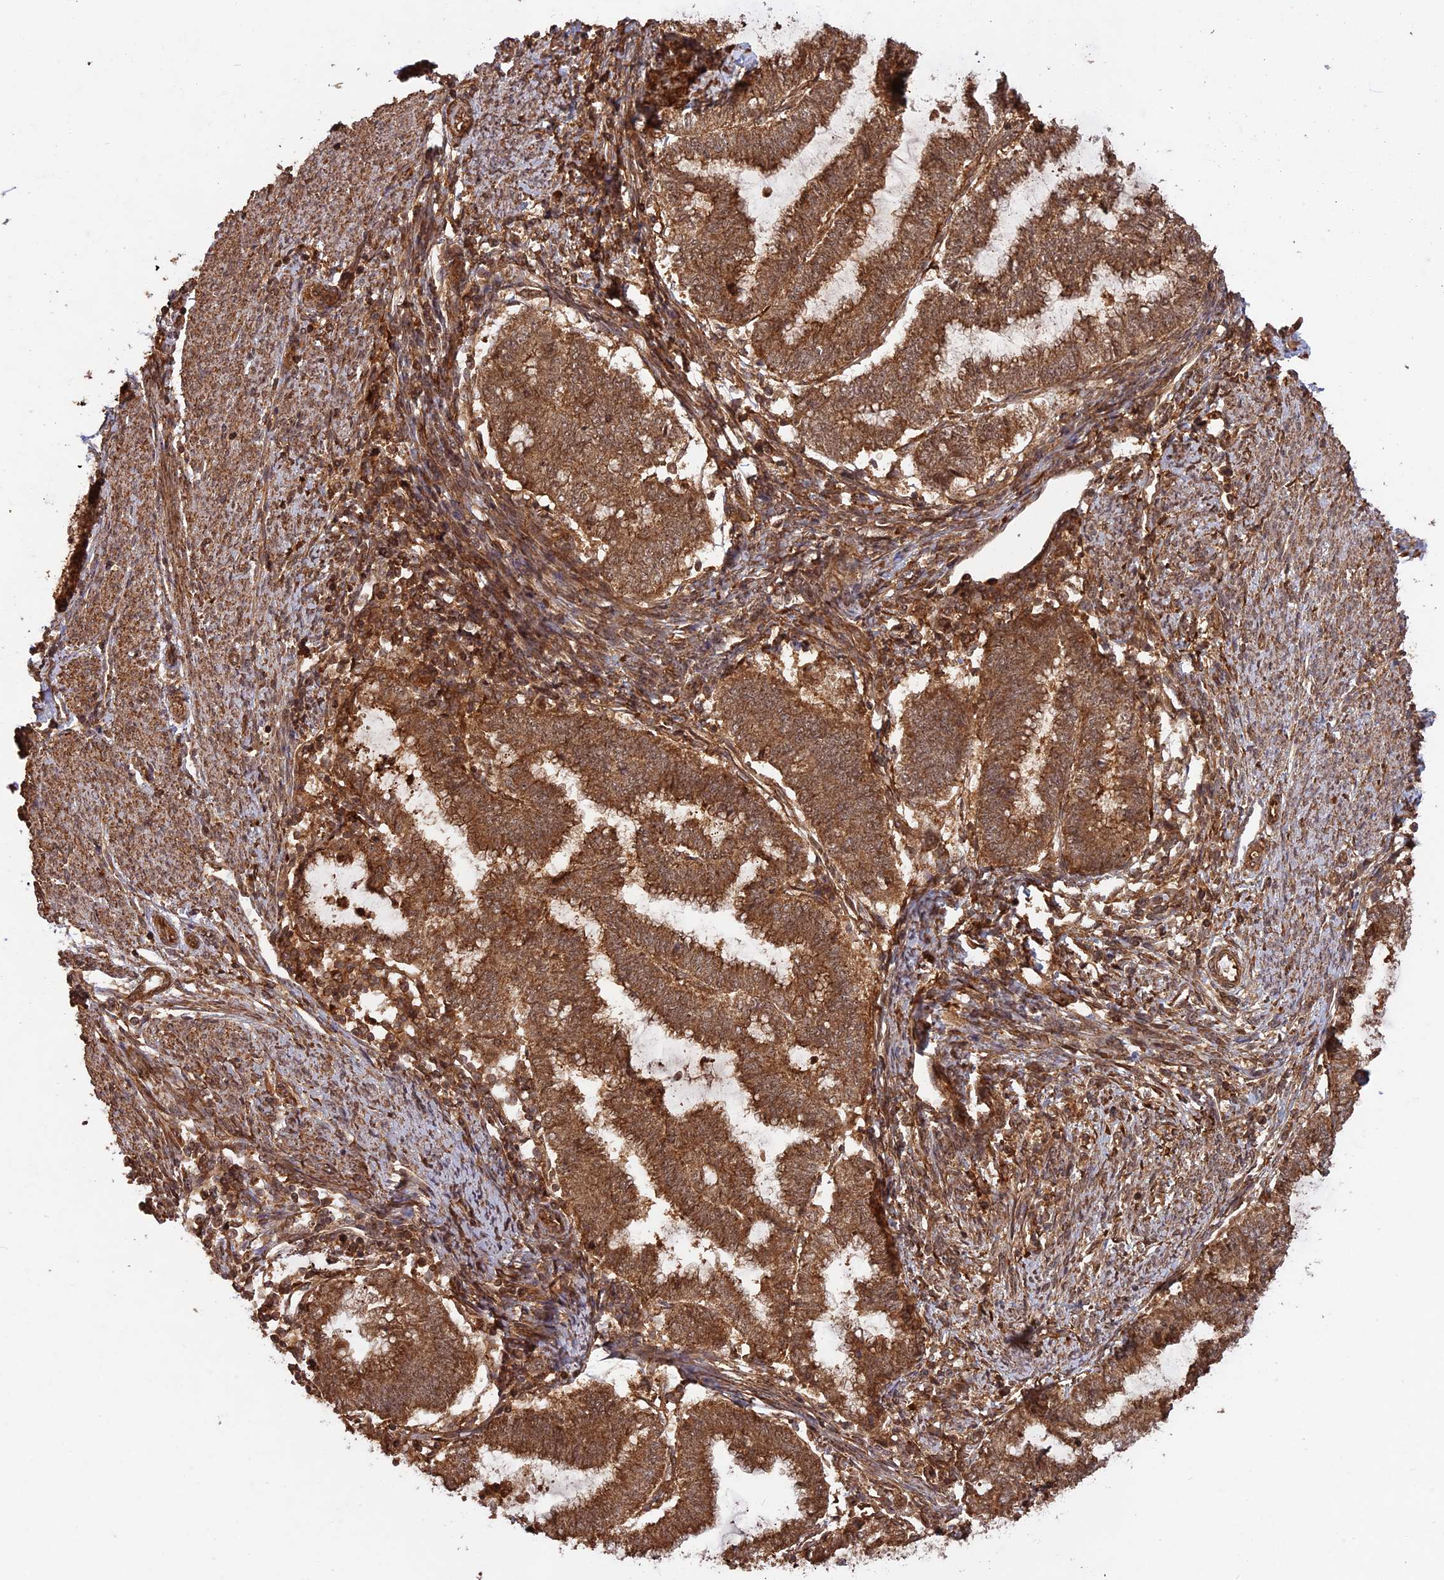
{"staining": {"intensity": "moderate", "quantity": ">75%", "location": "cytoplasmic/membranous"}, "tissue": "endometrial cancer", "cell_type": "Tumor cells", "image_type": "cancer", "snomed": [{"axis": "morphology", "description": "Adenocarcinoma, NOS"}, {"axis": "topography", "description": "Endometrium"}], "caption": "Human endometrial cancer (adenocarcinoma) stained with a protein marker exhibits moderate staining in tumor cells.", "gene": "CCDC174", "patient": {"sex": "female", "age": 79}}